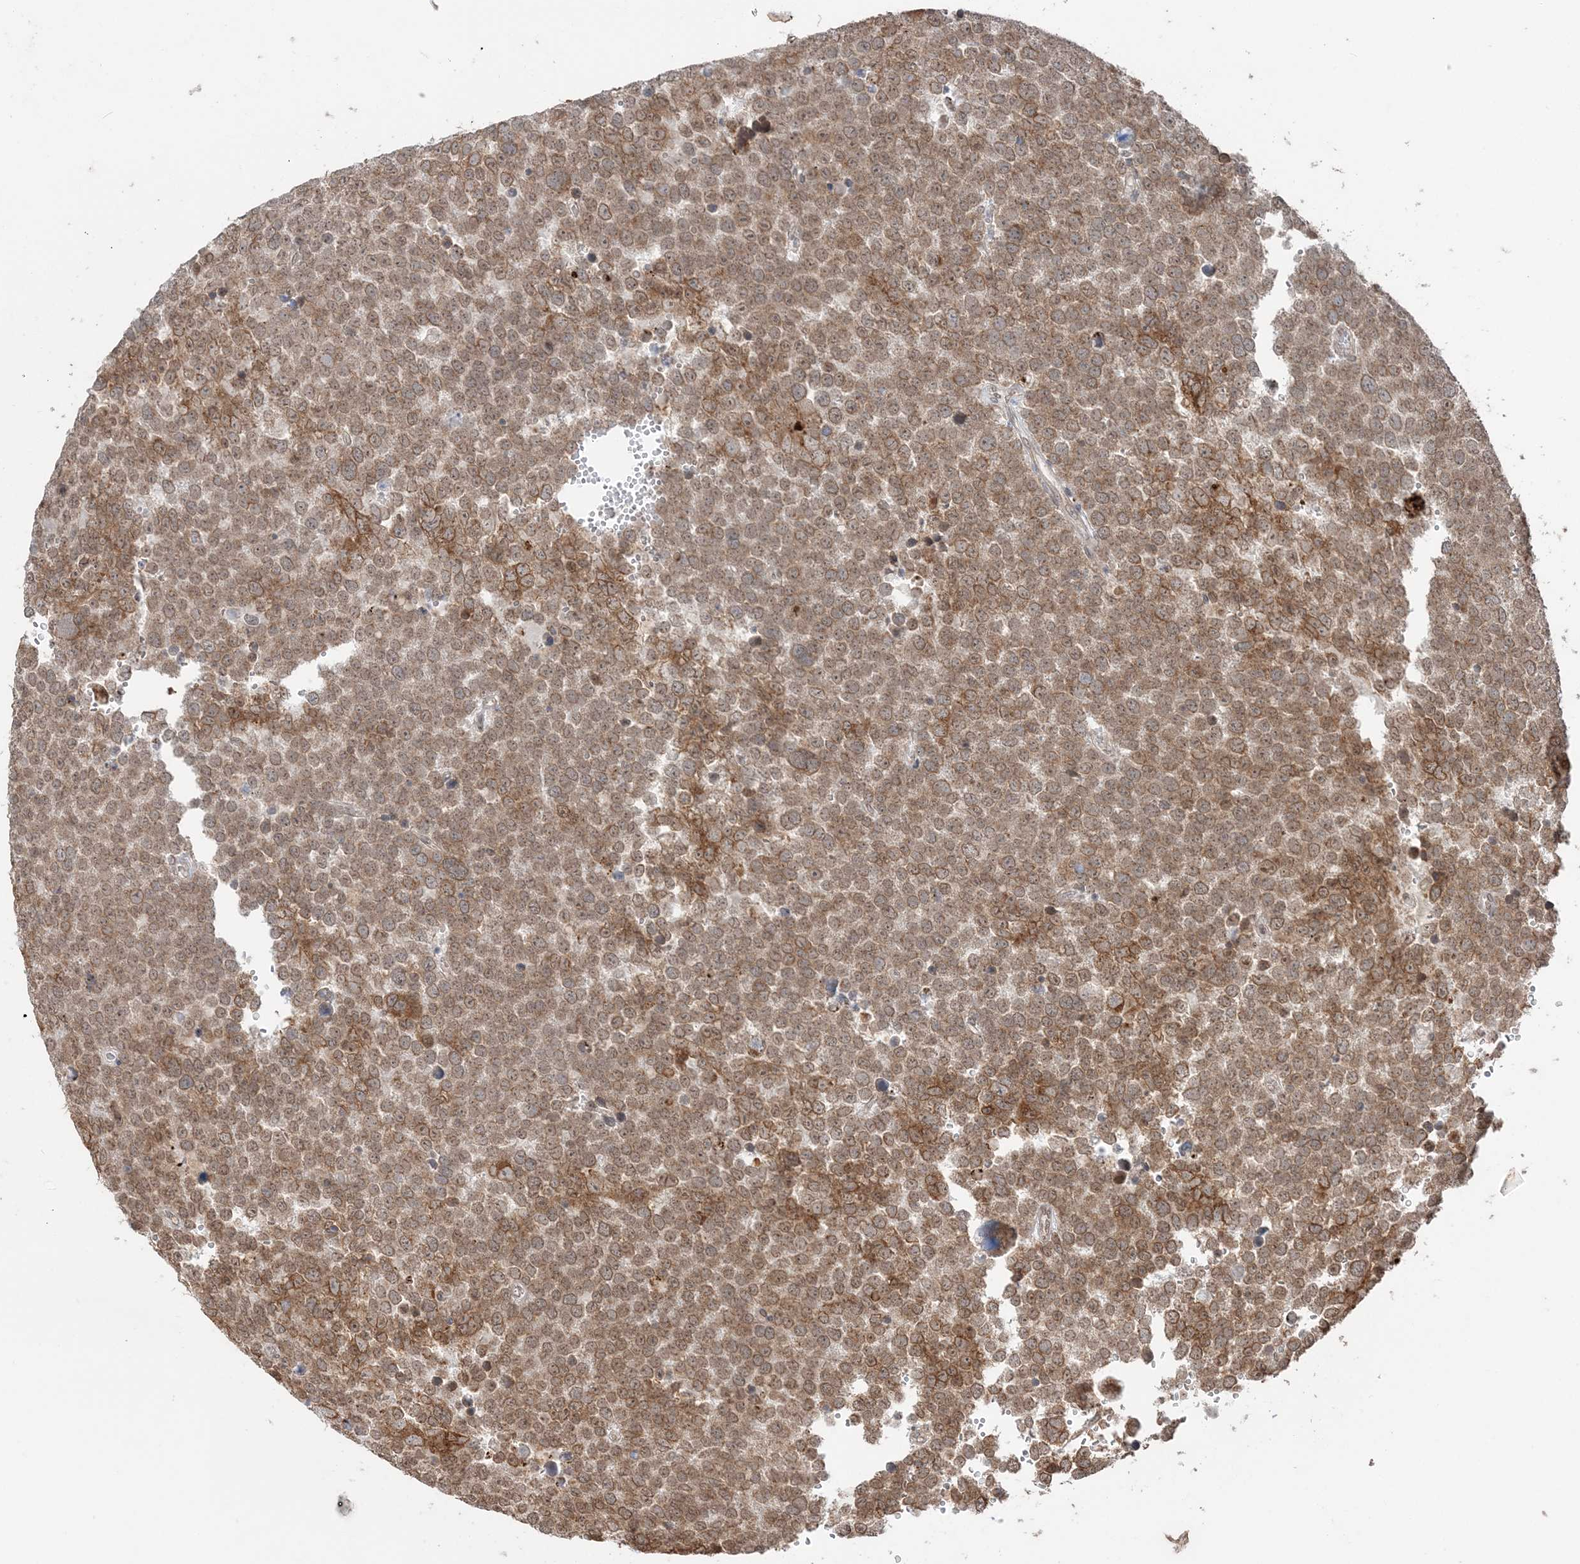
{"staining": {"intensity": "moderate", "quantity": ">75%", "location": "cytoplasmic/membranous"}, "tissue": "testis cancer", "cell_type": "Tumor cells", "image_type": "cancer", "snomed": [{"axis": "morphology", "description": "Seminoma, NOS"}, {"axis": "topography", "description": "Testis"}], "caption": "Brown immunohistochemical staining in human testis cancer (seminoma) reveals moderate cytoplasmic/membranous expression in approximately >75% of tumor cells.", "gene": "TMED10", "patient": {"sex": "male", "age": 71}}